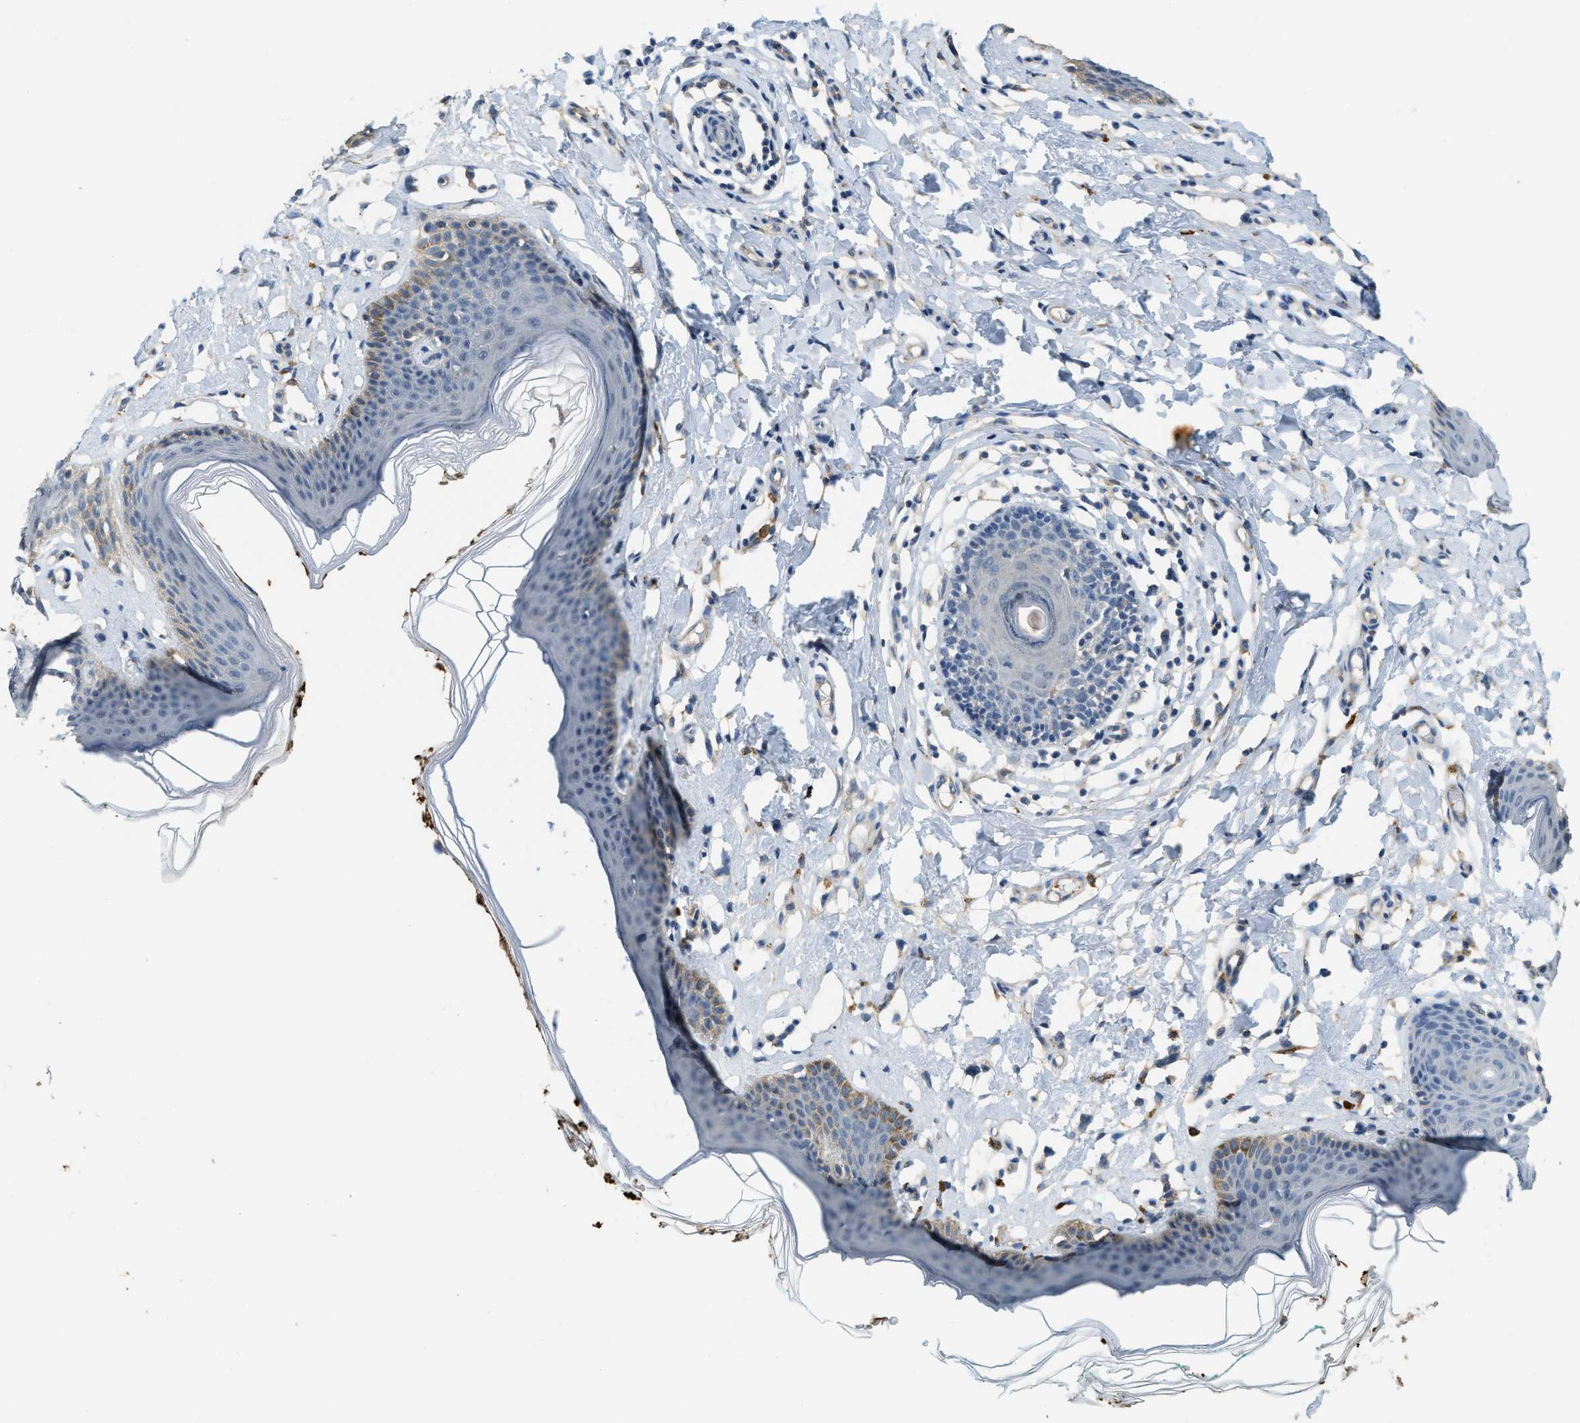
{"staining": {"intensity": "moderate", "quantity": "<25%", "location": "cytoplasmic/membranous"}, "tissue": "skin", "cell_type": "Epidermal cells", "image_type": "normal", "snomed": [{"axis": "morphology", "description": "Normal tissue, NOS"}, {"axis": "topography", "description": "Vulva"}], "caption": "Protein expression by immunohistochemistry (IHC) shows moderate cytoplasmic/membranous expression in approximately <25% of epidermal cells in normal skin. The staining was performed using DAB (3,3'-diaminobenzidine), with brown indicating positive protein expression. Nuclei are stained blue with hematoxylin.", "gene": "CFLAR", "patient": {"sex": "female", "age": 66}}